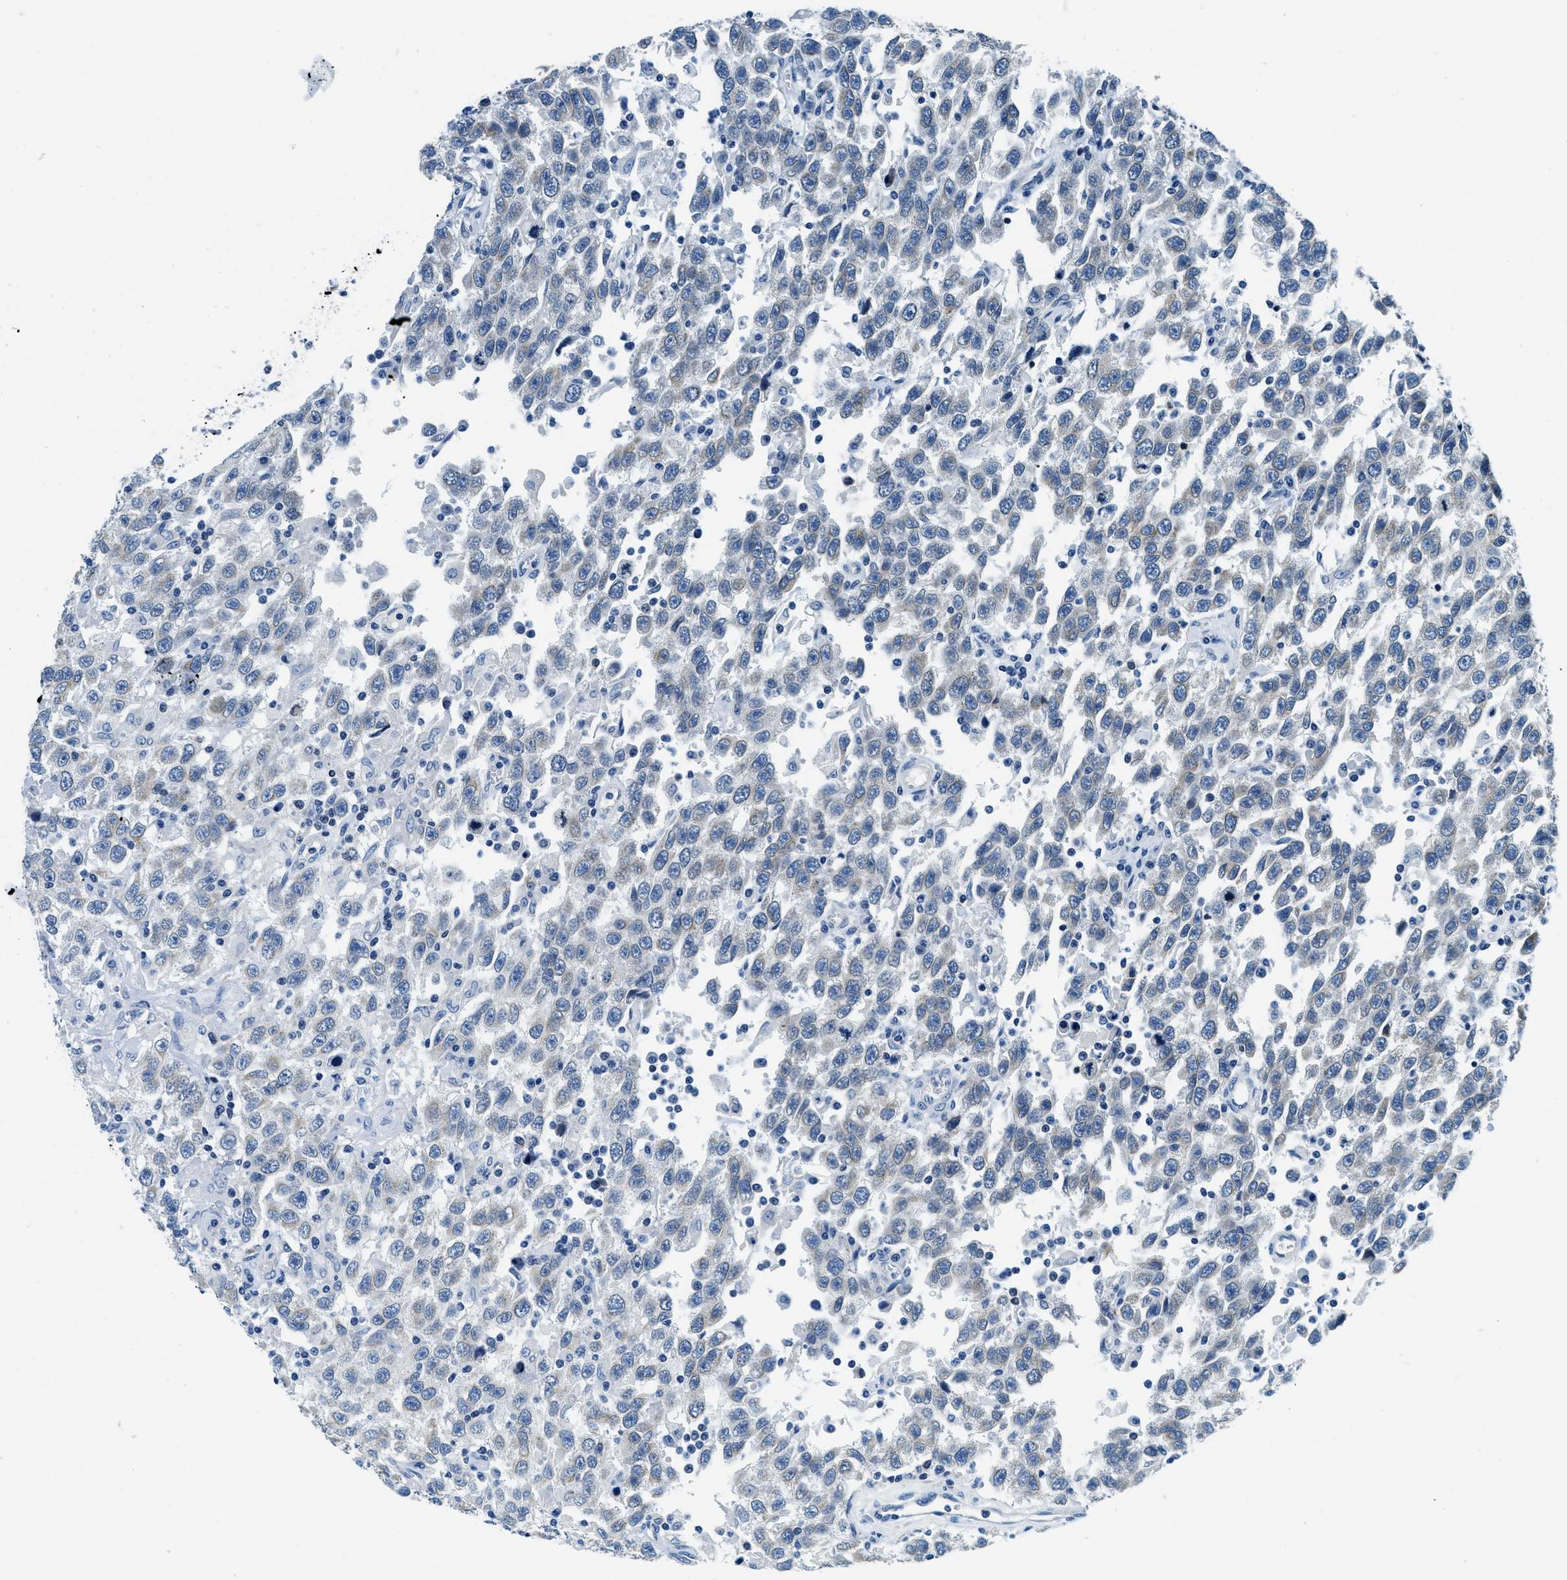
{"staining": {"intensity": "negative", "quantity": "none", "location": "none"}, "tissue": "testis cancer", "cell_type": "Tumor cells", "image_type": "cancer", "snomed": [{"axis": "morphology", "description": "Seminoma, NOS"}, {"axis": "topography", "description": "Testis"}], "caption": "A high-resolution micrograph shows immunohistochemistry staining of testis cancer, which reveals no significant staining in tumor cells.", "gene": "UBAC2", "patient": {"sex": "male", "age": 41}}